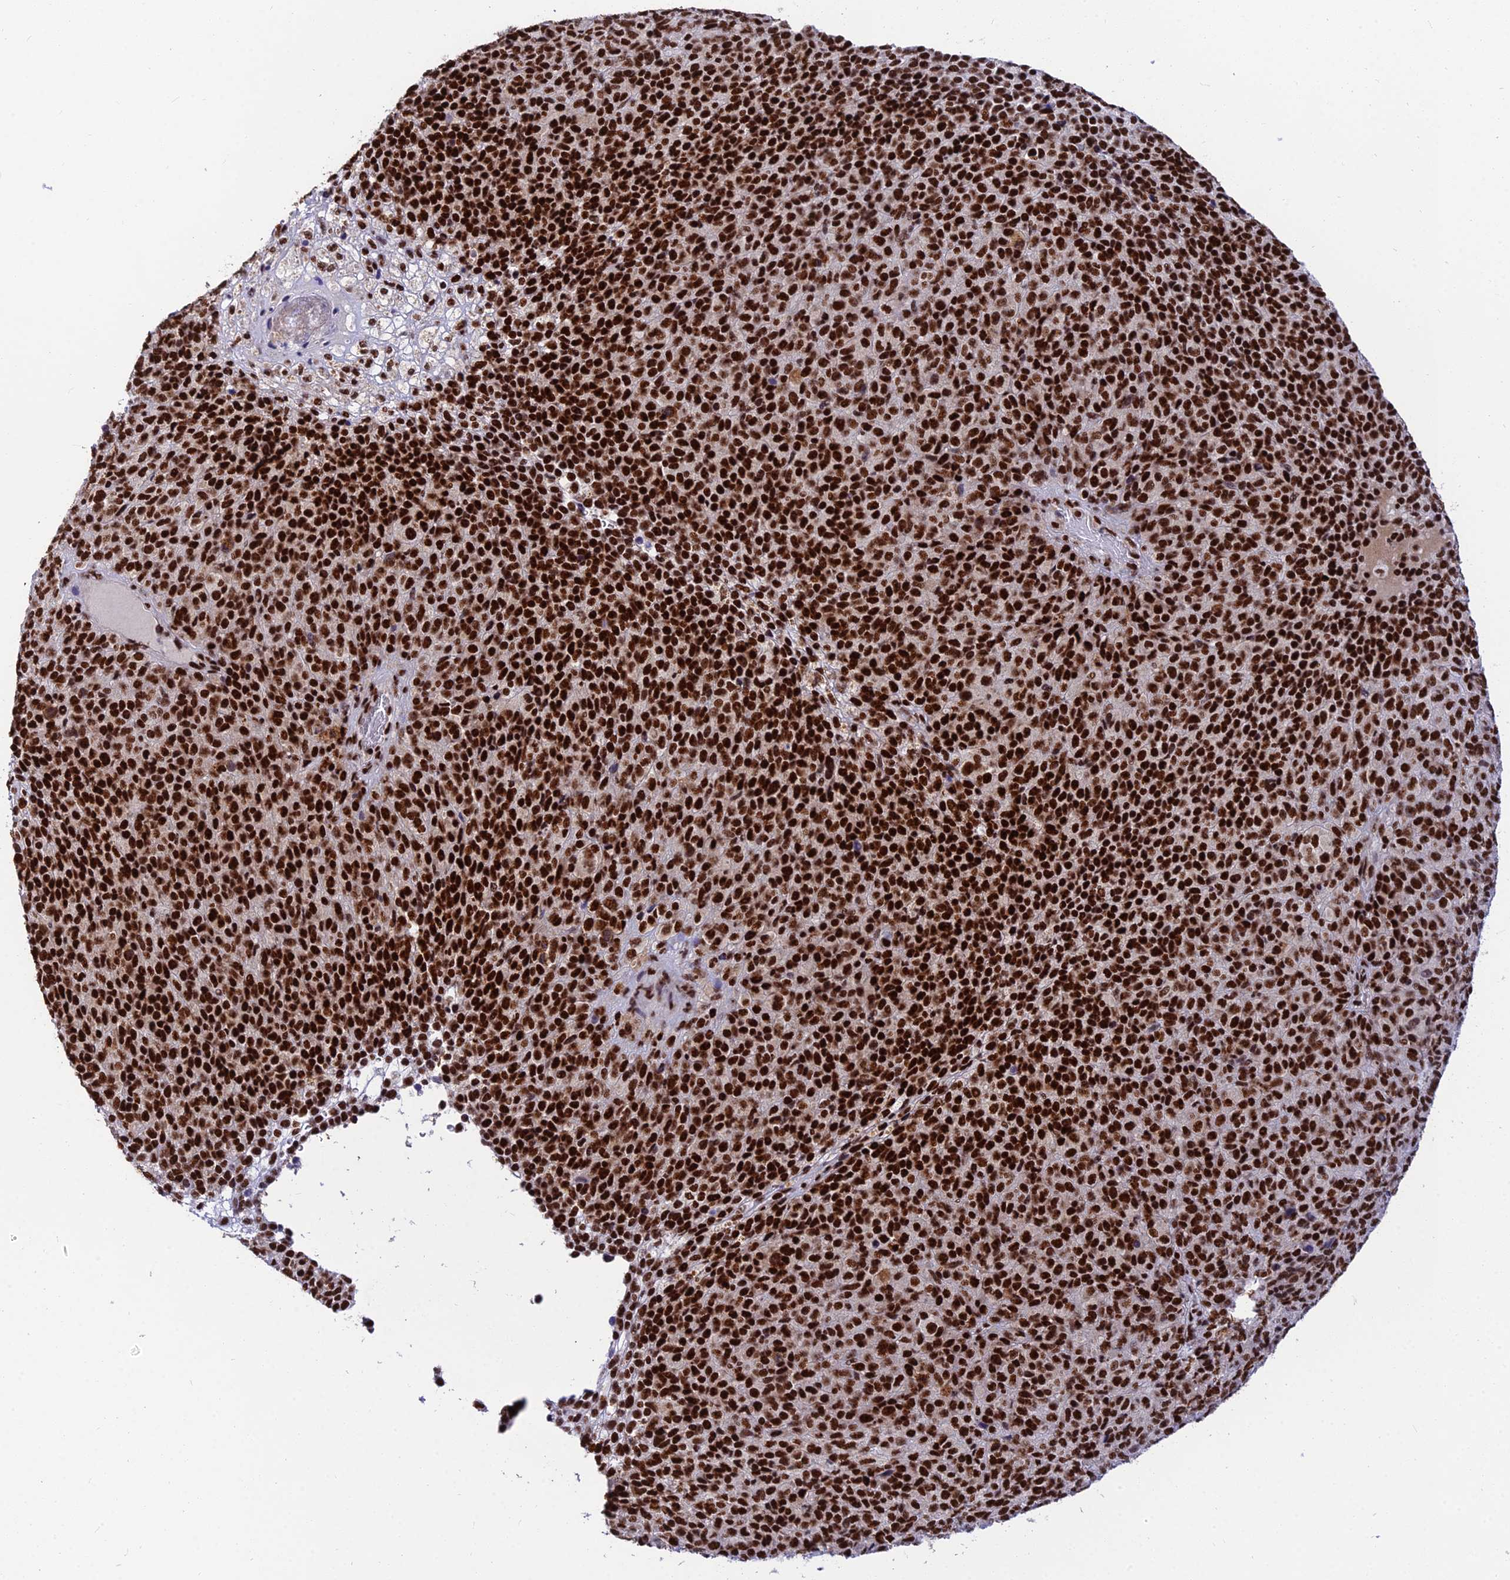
{"staining": {"intensity": "strong", "quantity": ">75%", "location": "nuclear"}, "tissue": "melanoma", "cell_type": "Tumor cells", "image_type": "cancer", "snomed": [{"axis": "morphology", "description": "Malignant melanoma, Metastatic site"}, {"axis": "topography", "description": "Brain"}], "caption": "A high-resolution micrograph shows immunohistochemistry staining of malignant melanoma (metastatic site), which exhibits strong nuclear staining in about >75% of tumor cells.", "gene": "USP22", "patient": {"sex": "female", "age": 56}}